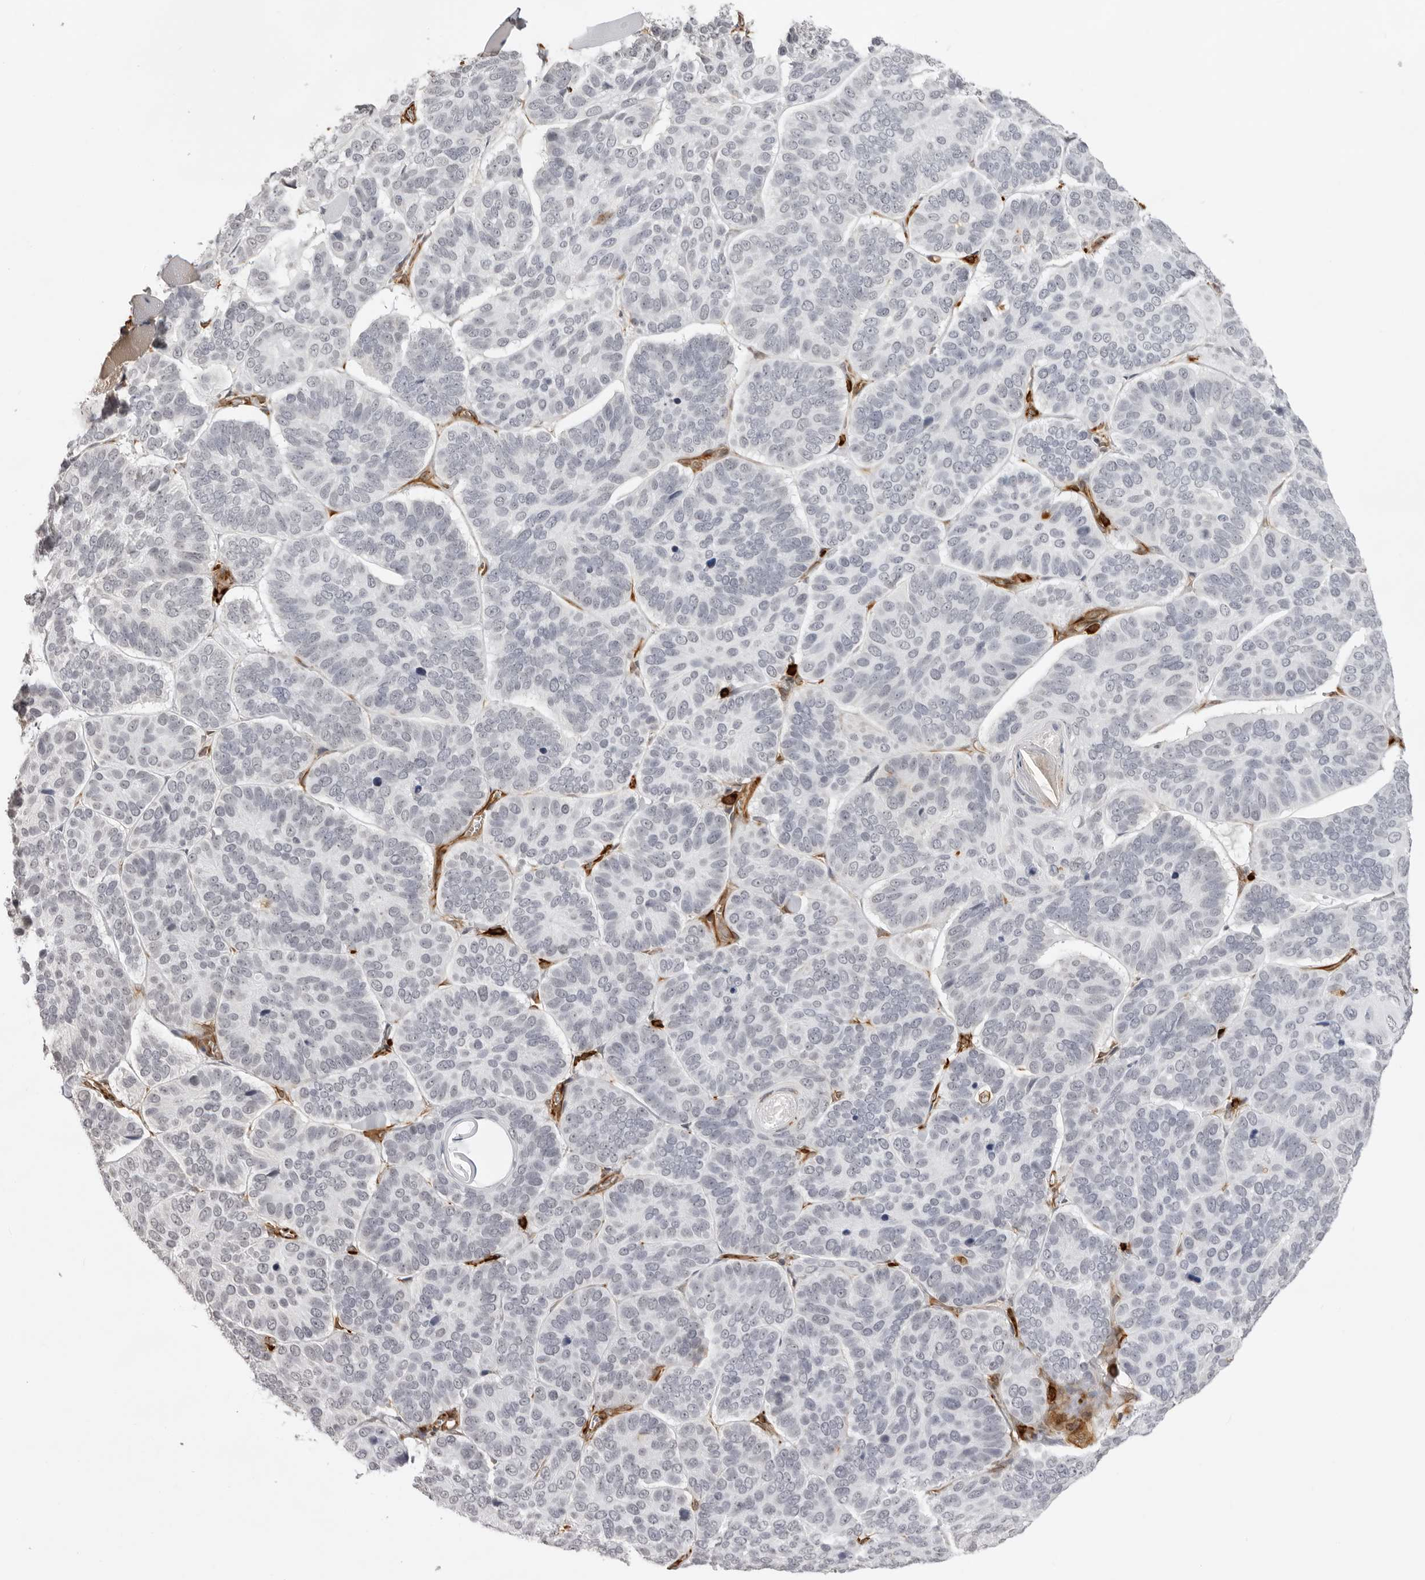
{"staining": {"intensity": "negative", "quantity": "none", "location": "none"}, "tissue": "skin cancer", "cell_type": "Tumor cells", "image_type": "cancer", "snomed": [{"axis": "morphology", "description": "Basal cell carcinoma"}, {"axis": "topography", "description": "Skin"}], "caption": "A micrograph of human skin basal cell carcinoma is negative for staining in tumor cells. (Brightfield microscopy of DAB immunohistochemistry (IHC) at high magnification).", "gene": "DYNLT5", "patient": {"sex": "male", "age": 62}}